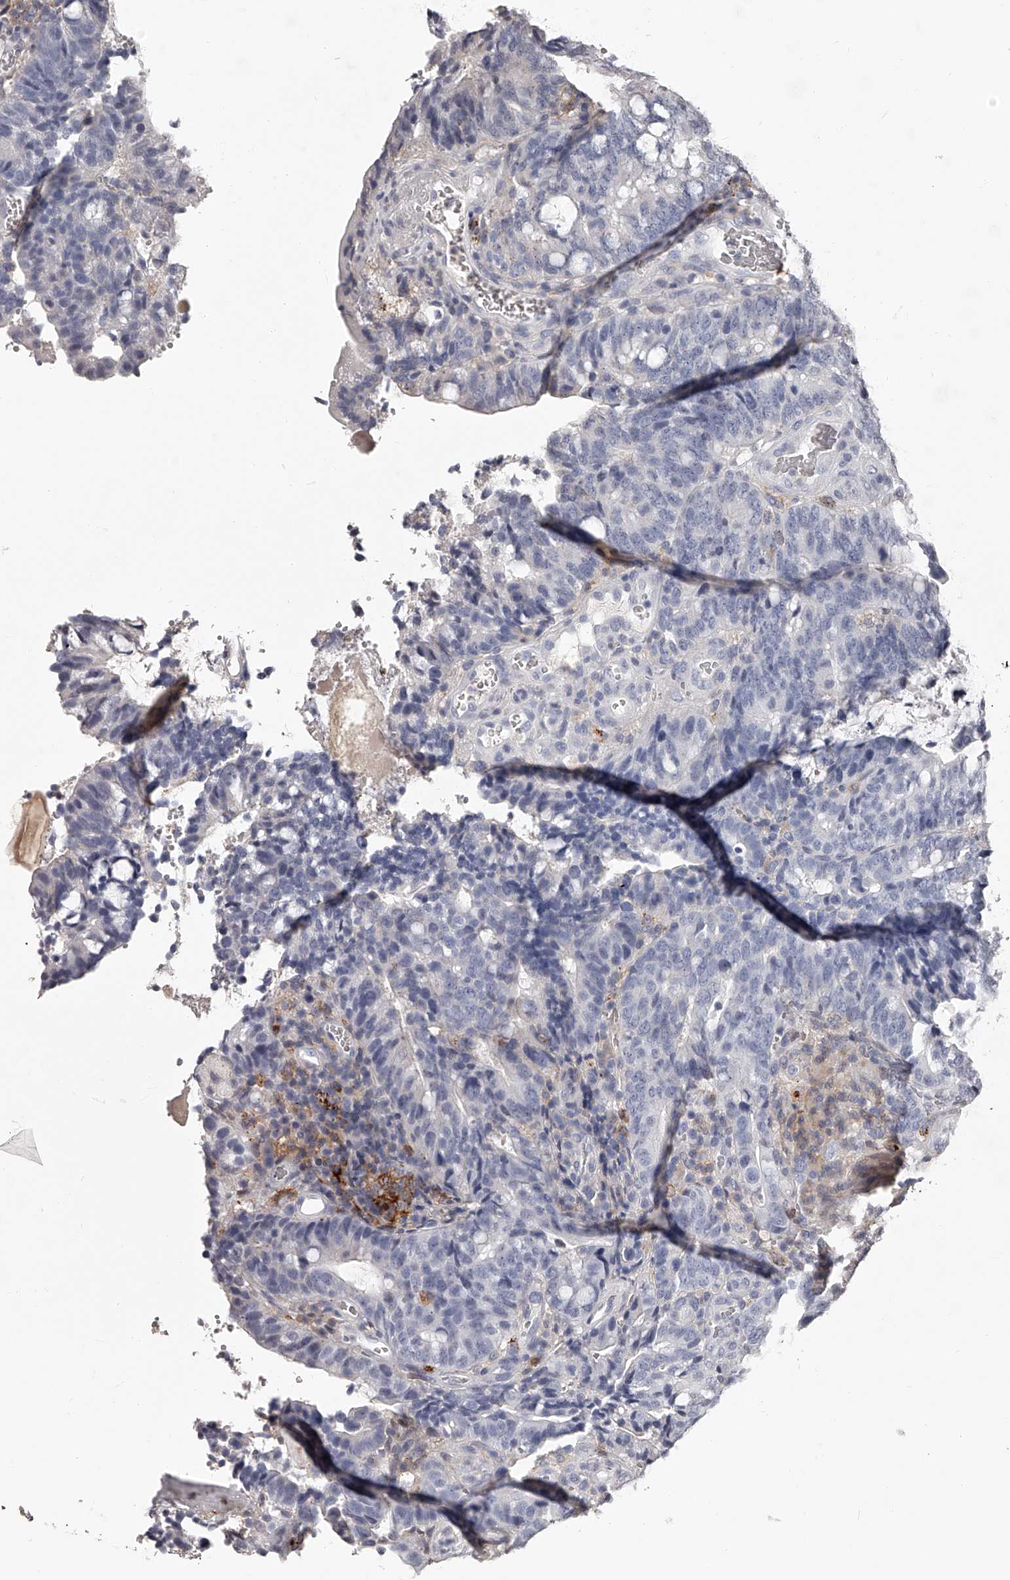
{"staining": {"intensity": "negative", "quantity": "none", "location": "none"}, "tissue": "colorectal cancer", "cell_type": "Tumor cells", "image_type": "cancer", "snomed": [{"axis": "morphology", "description": "Adenocarcinoma, NOS"}, {"axis": "topography", "description": "Colon"}], "caption": "Immunohistochemistry (IHC) photomicrograph of neoplastic tissue: colorectal cancer (adenocarcinoma) stained with DAB (3,3'-diaminobenzidine) shows no significant protein positivity in tumor cells. (Brightfield microscopy of DAB immunohistochemistry at high magnification).", "gene": "PACSIN1", "patient": {"sex": "female", "age": 66}}